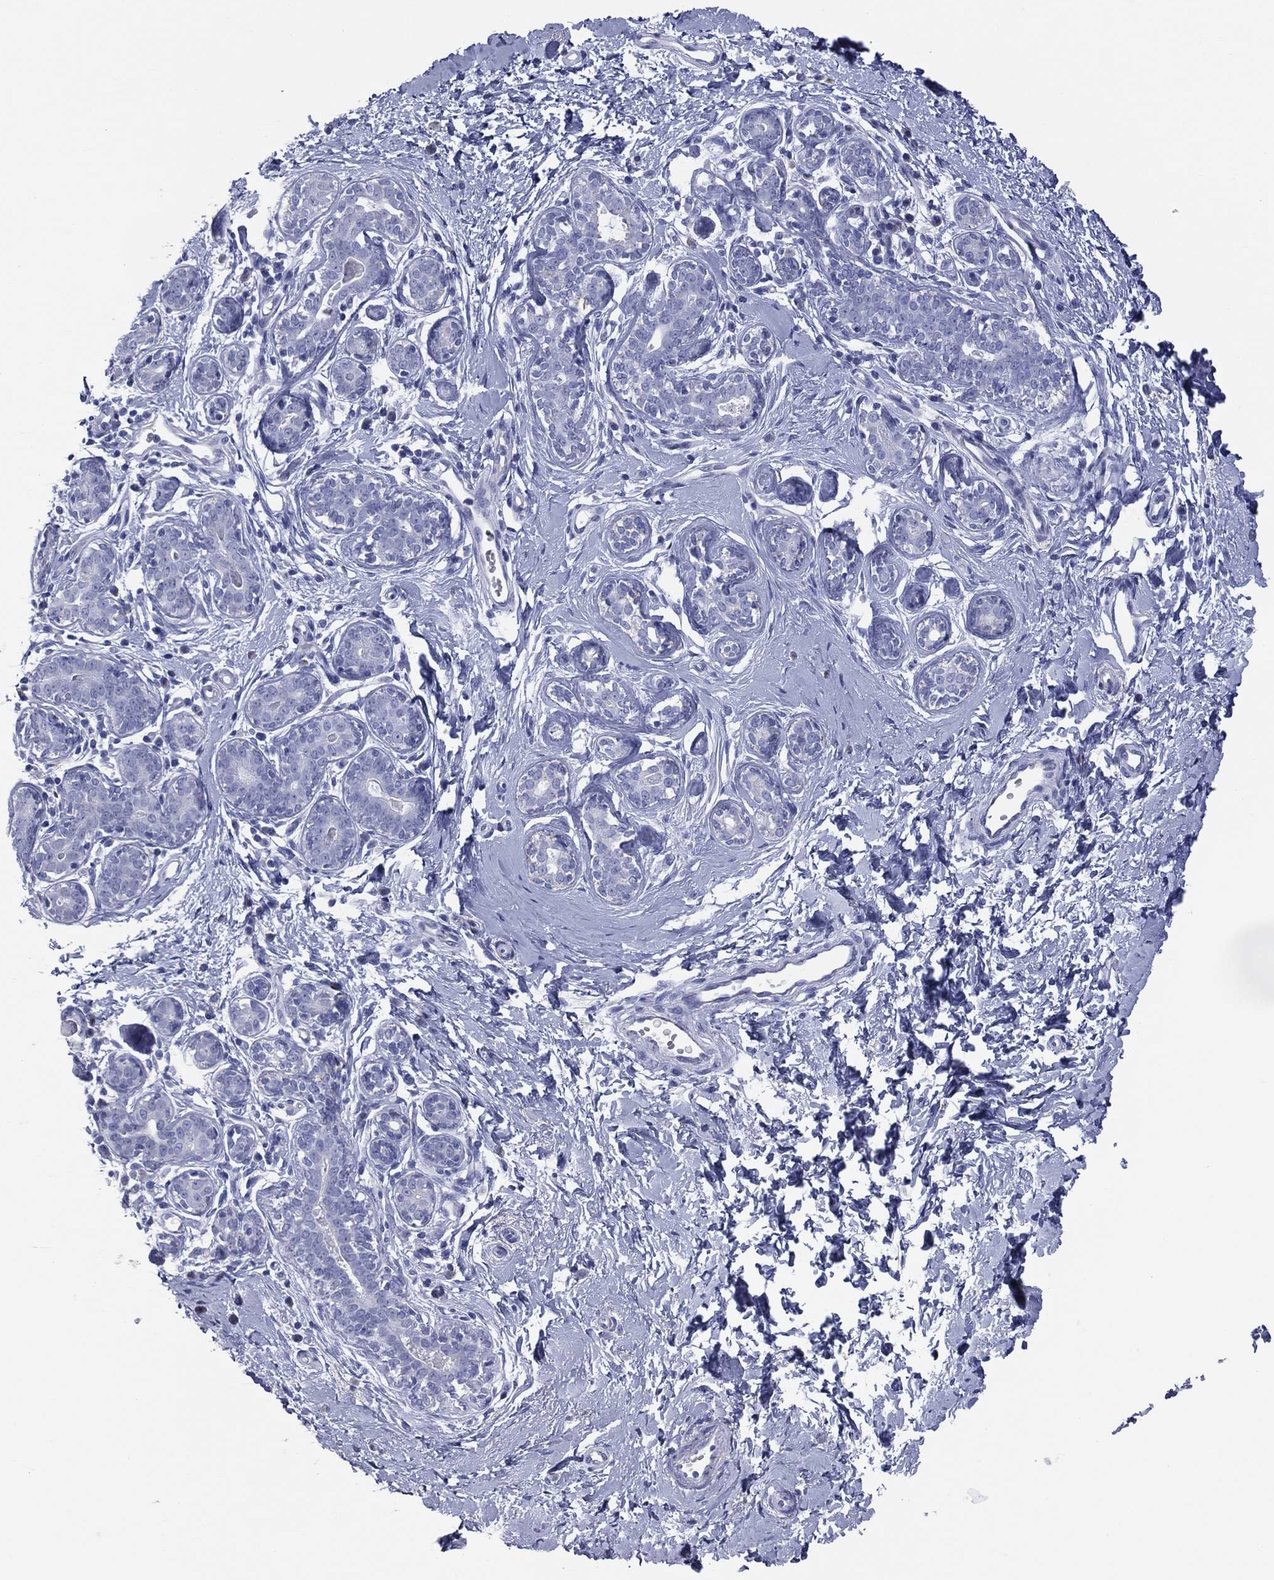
{"staining": {"intensity": "negative", "quantity": "none", "location": "none"}, "tissue": "breast", "cell_type": "Adipocytes", "image_type": "normal", "snomed": [{"axis": "morphology", "description": "Normal tissue, NOS"}, {"axis": "topography", "description": "Breast"}], "caption": "Protein analysis of benign breast reveals no significant expression in adipocytes.", "gene": "MLN", "patient": {"sex": "female", "age": 37}}